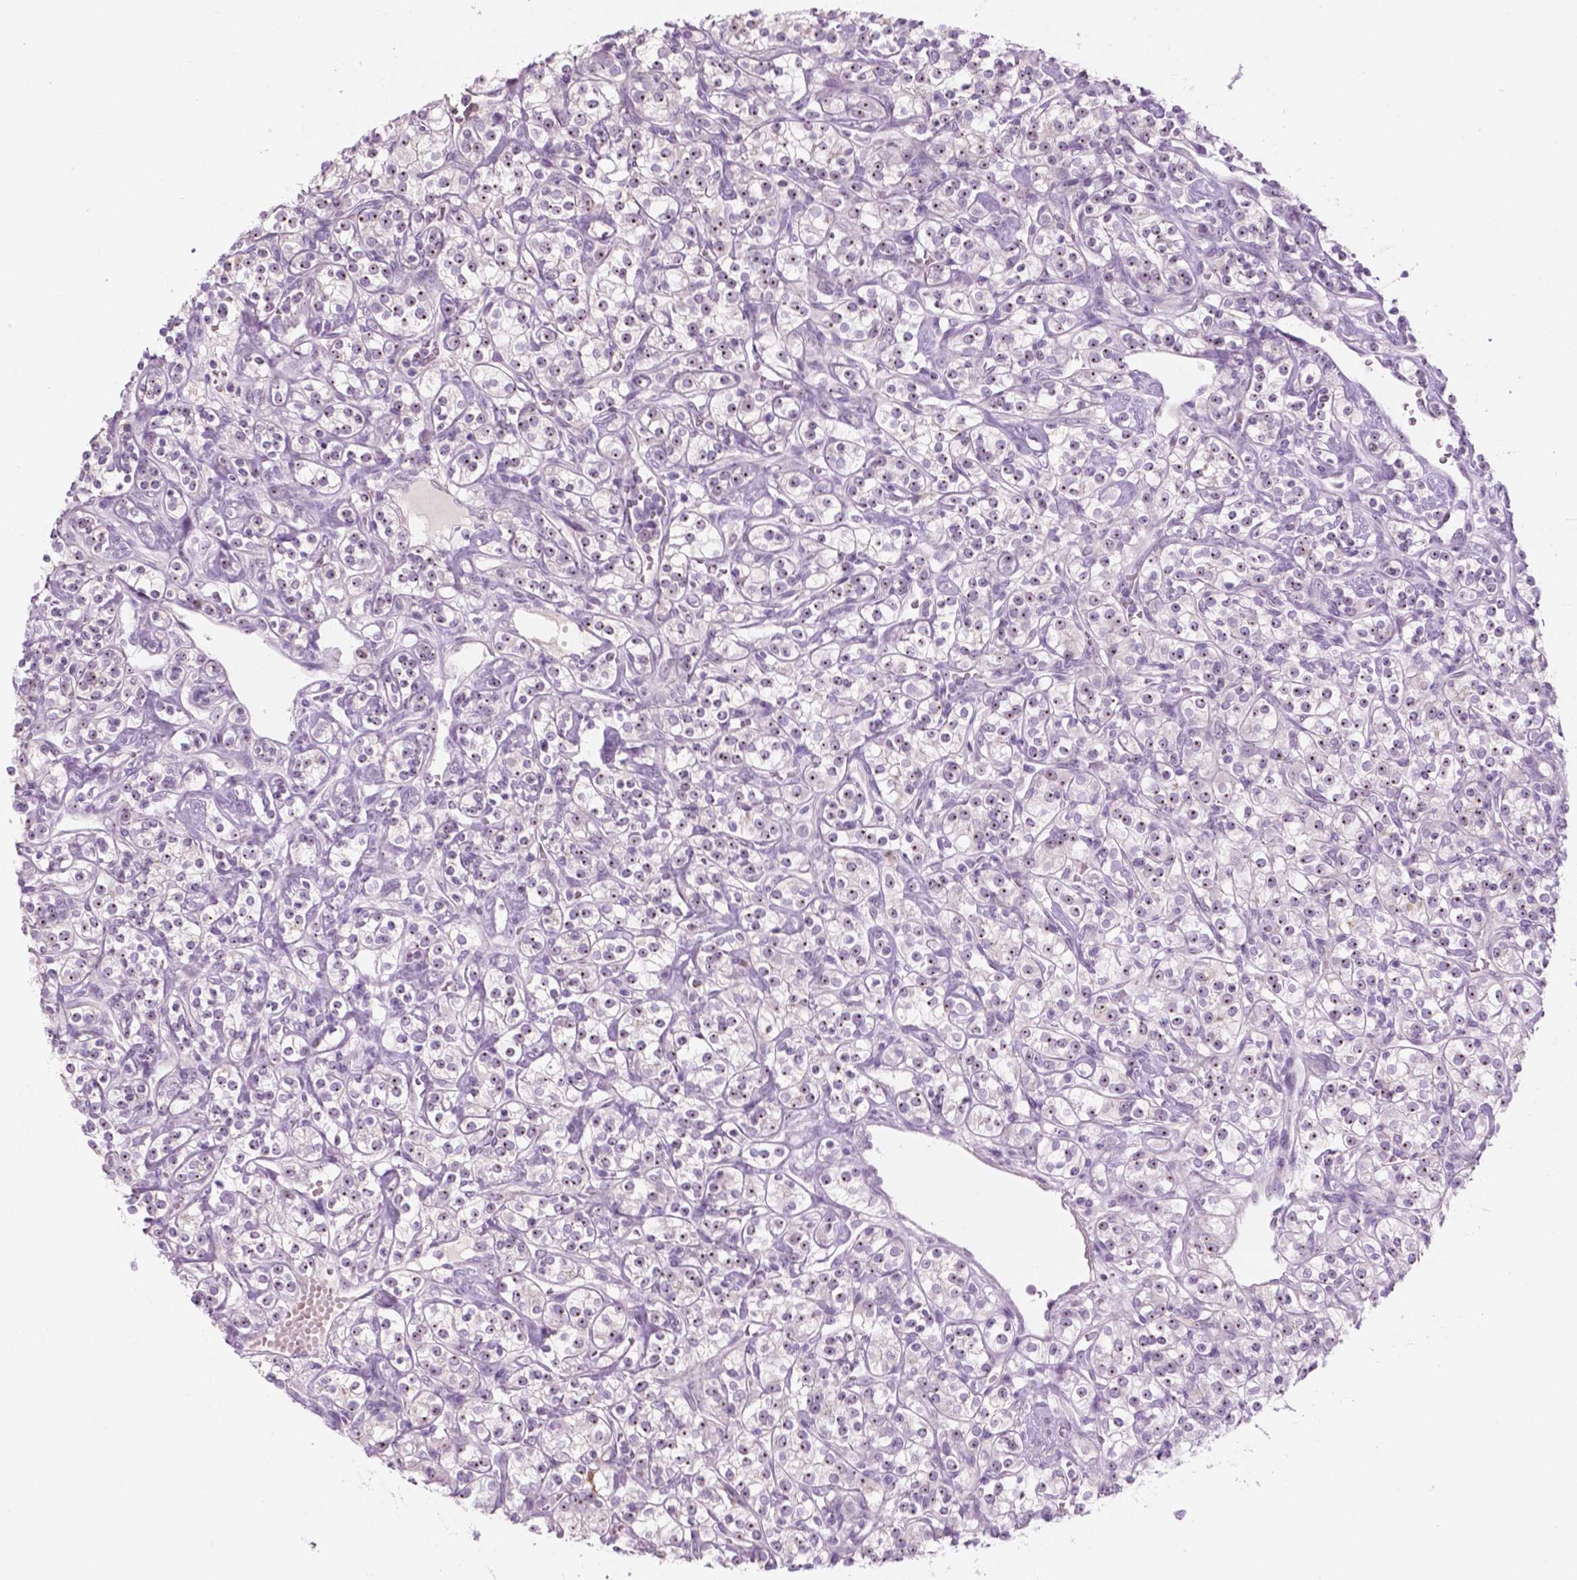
{"staining": {"intensity": "weak", "quantity": "25%-75%", "location": "nuclear"}, "tissue": "renal cancer", "cell_type": "Tumor cells", "image_type": "cancer", "snomed": [{"axis": "morphology", "description": "Adenocarcinoma, NOS"}, {"axis": "topography", "description": "Kidney"}], "caption": "Renal adenocarcinoma tissue demonstrates weak nuclear staining in about 25%-75% of tumor cells", "gene": "ZNF853", "patient": {"sex": "male", "age": 77}}